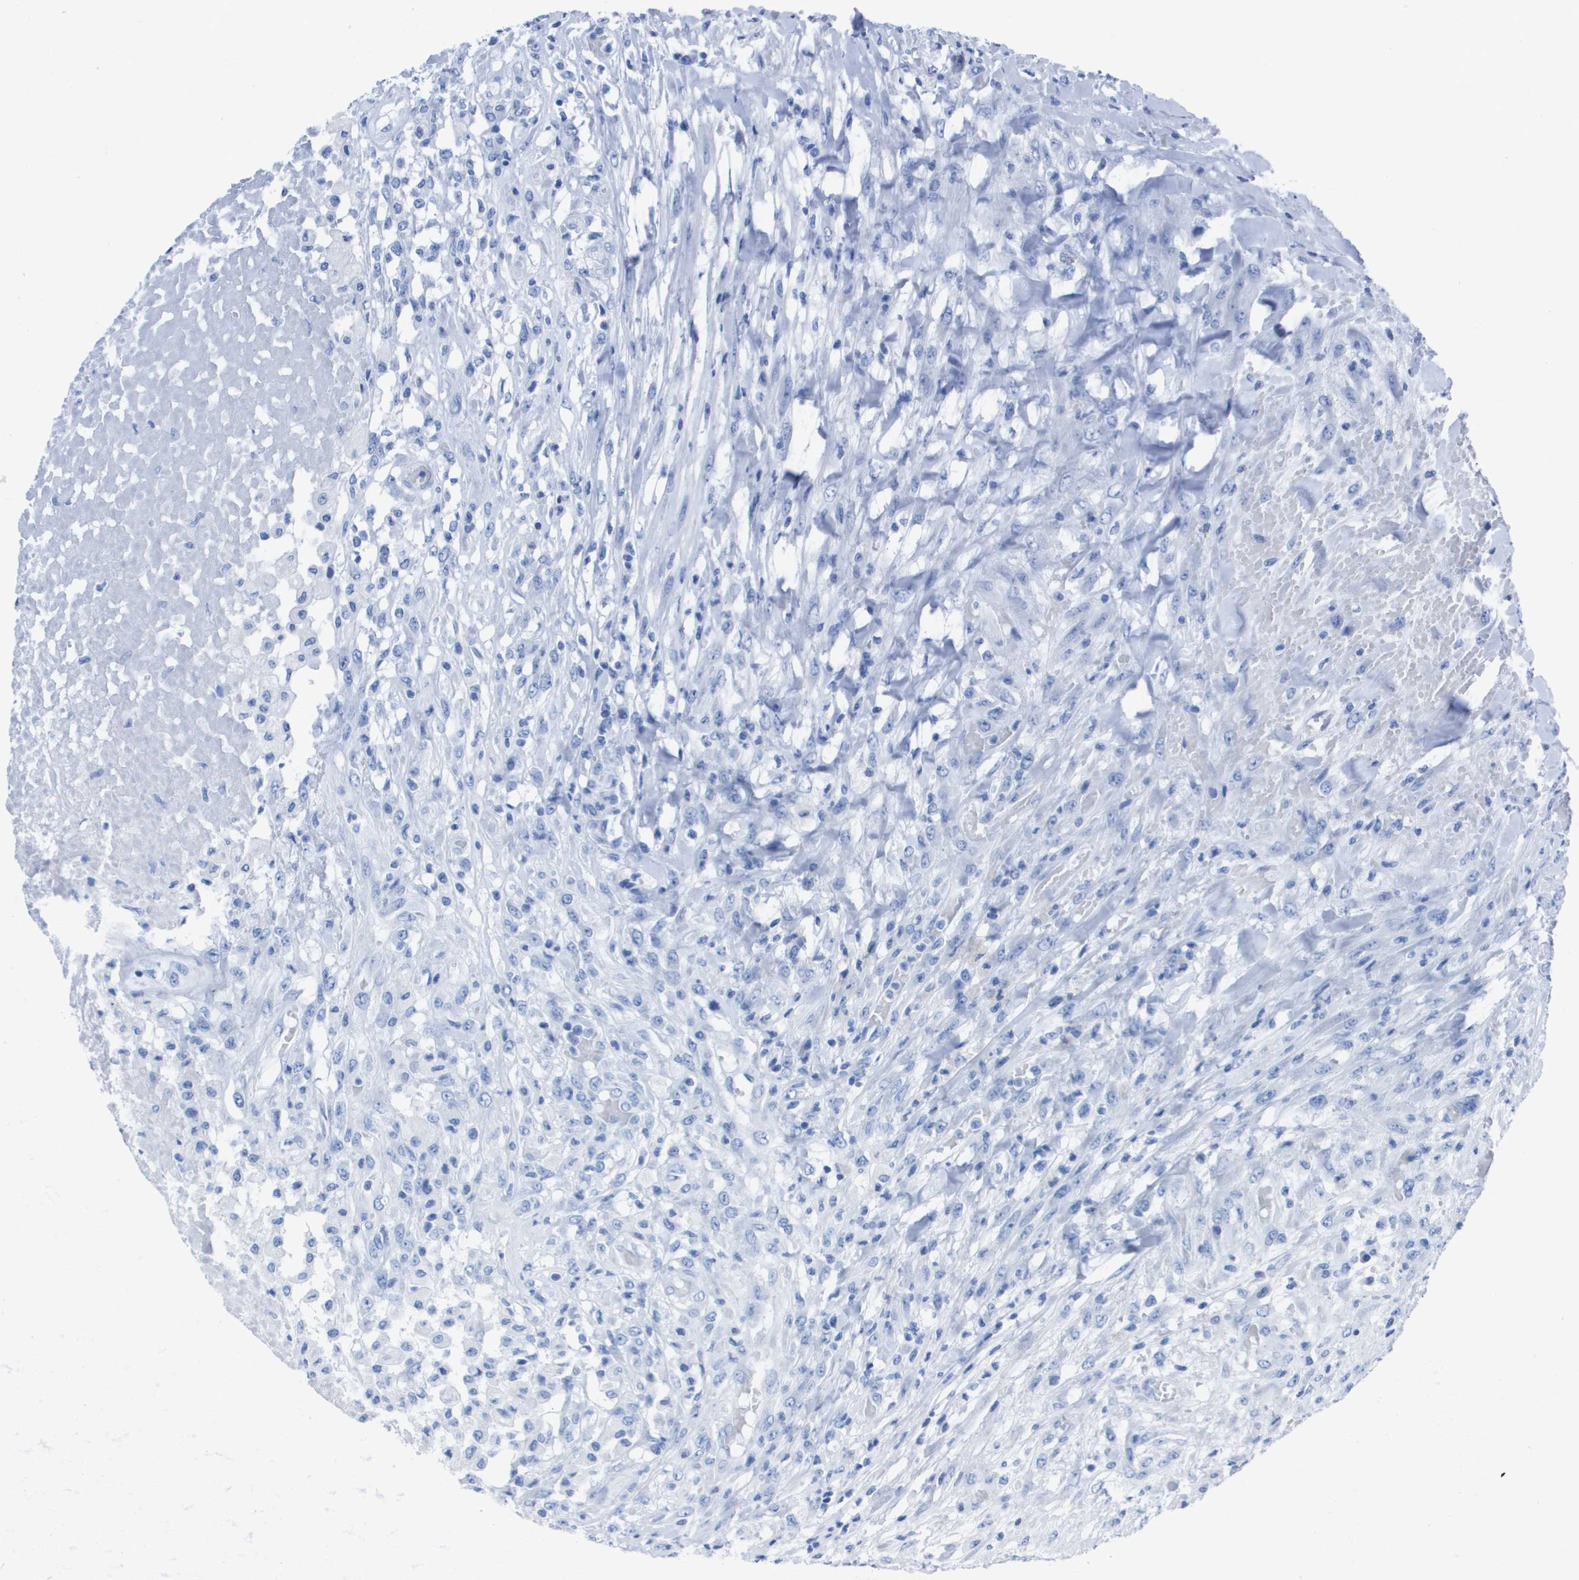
{"staining": {"intensity": "negative", "quantity": "none", "location": "none"}, "tissue": "testis cancer", "cell_type": "Tumor cells", "image_type": "cancer", "snomed": [{"axis": "morphology", "description": "Seminoma, NOS"}, {"axis": "topography", "description": "Testis"}], "caption": "The photomicrograph demonstrates no staining of tumor cells in seminoma (testis).", "gene": "KCNA3", "patient": {"sex": "male", "age": 59}}